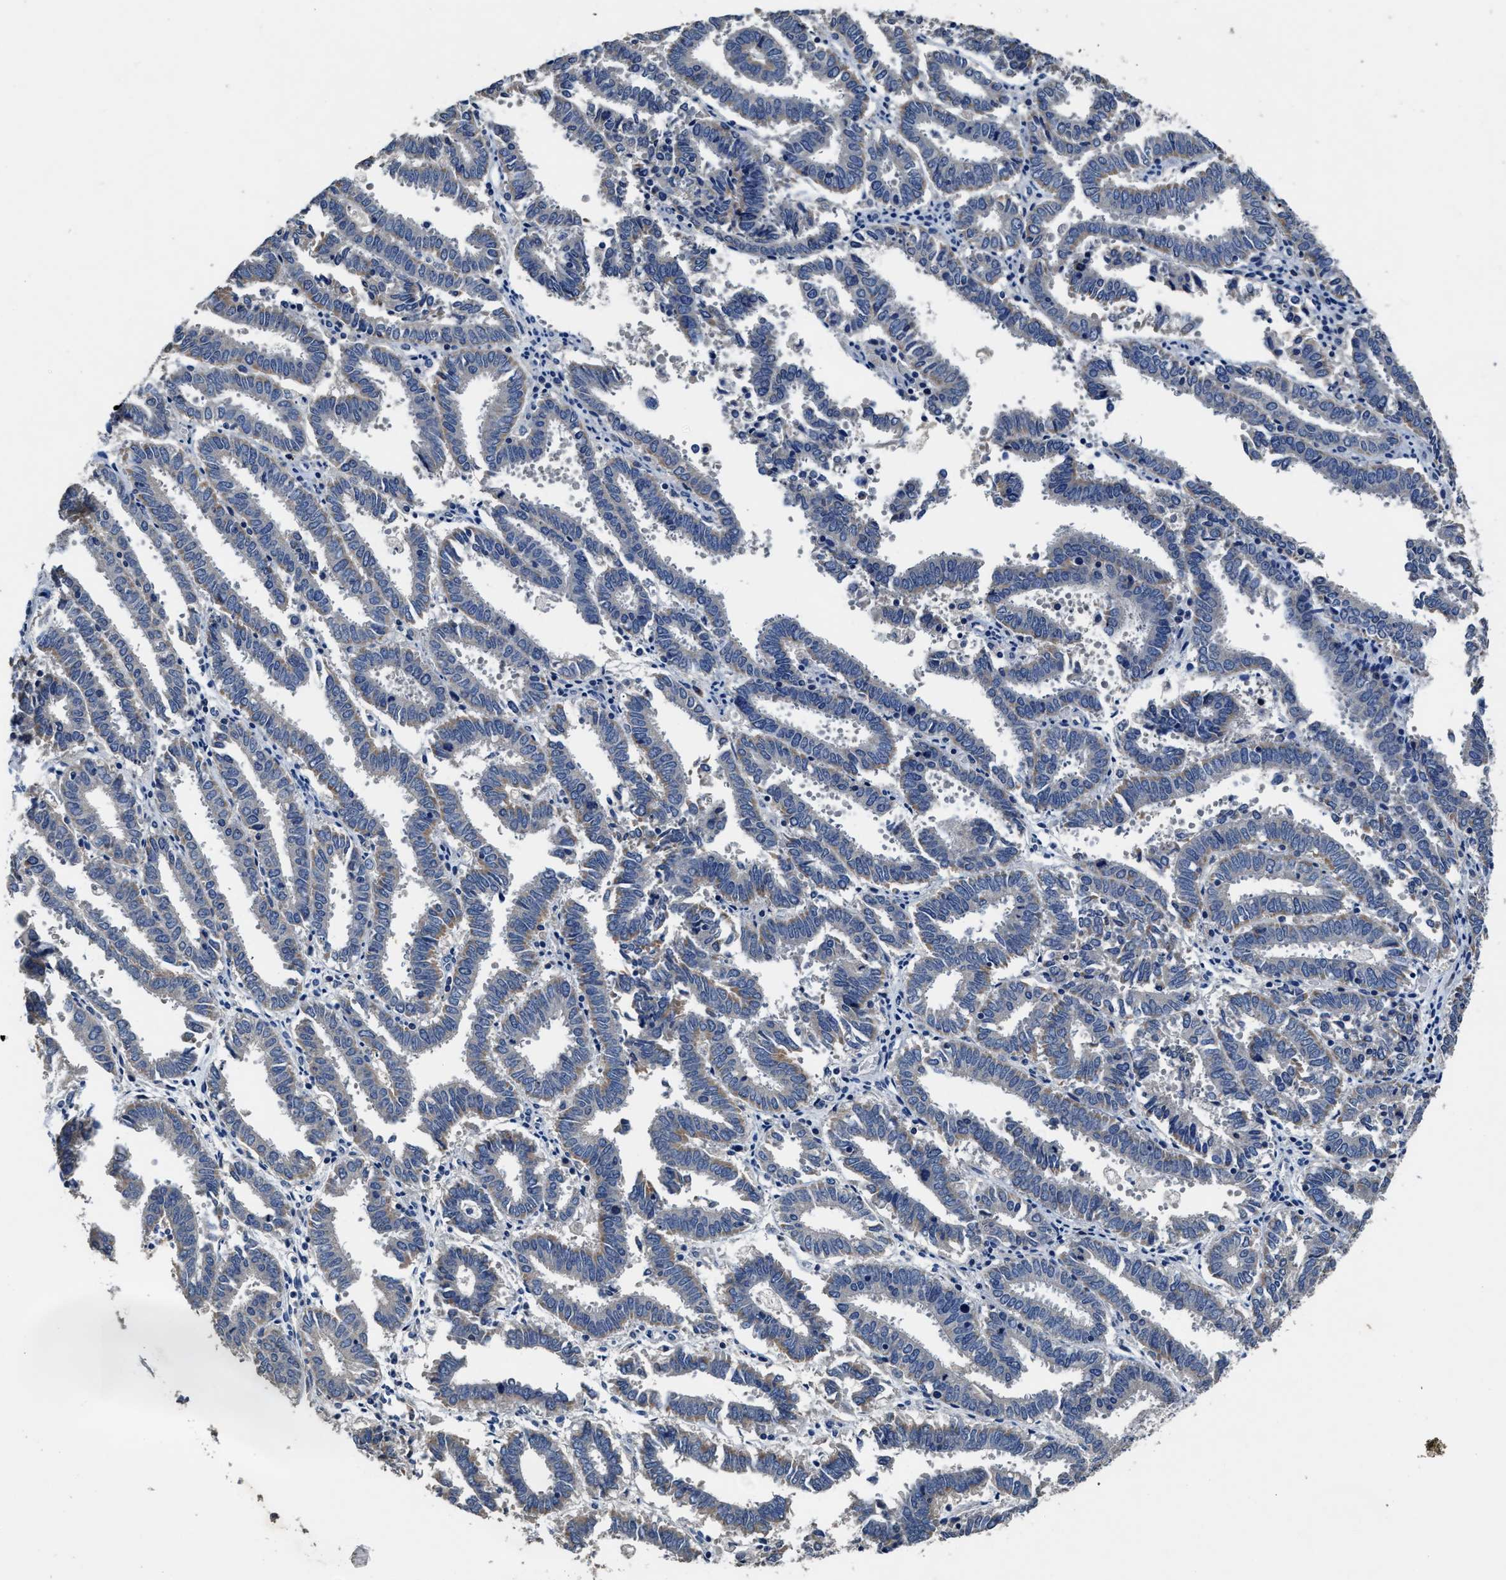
{"staining": {"intensity": "weak", "quantity": "<25%", "location": "cytoplasmic/membranous"}, "tissue": "endometrial cancer", "cell_type": "Tumor cells", "image_type": "cancer", "snomed": [{"axis": "morphology", "description": "Adenocarcinoma, NOS"}, {"axis": "topography", "description": "Uterus"}], "caption": "This is a image of IHC staining of adenocarcinoma (endometrial), which shows no positivity in tumor cells.", "gene": "UBR4", "patient": {"sex": "female", "age": 83}}